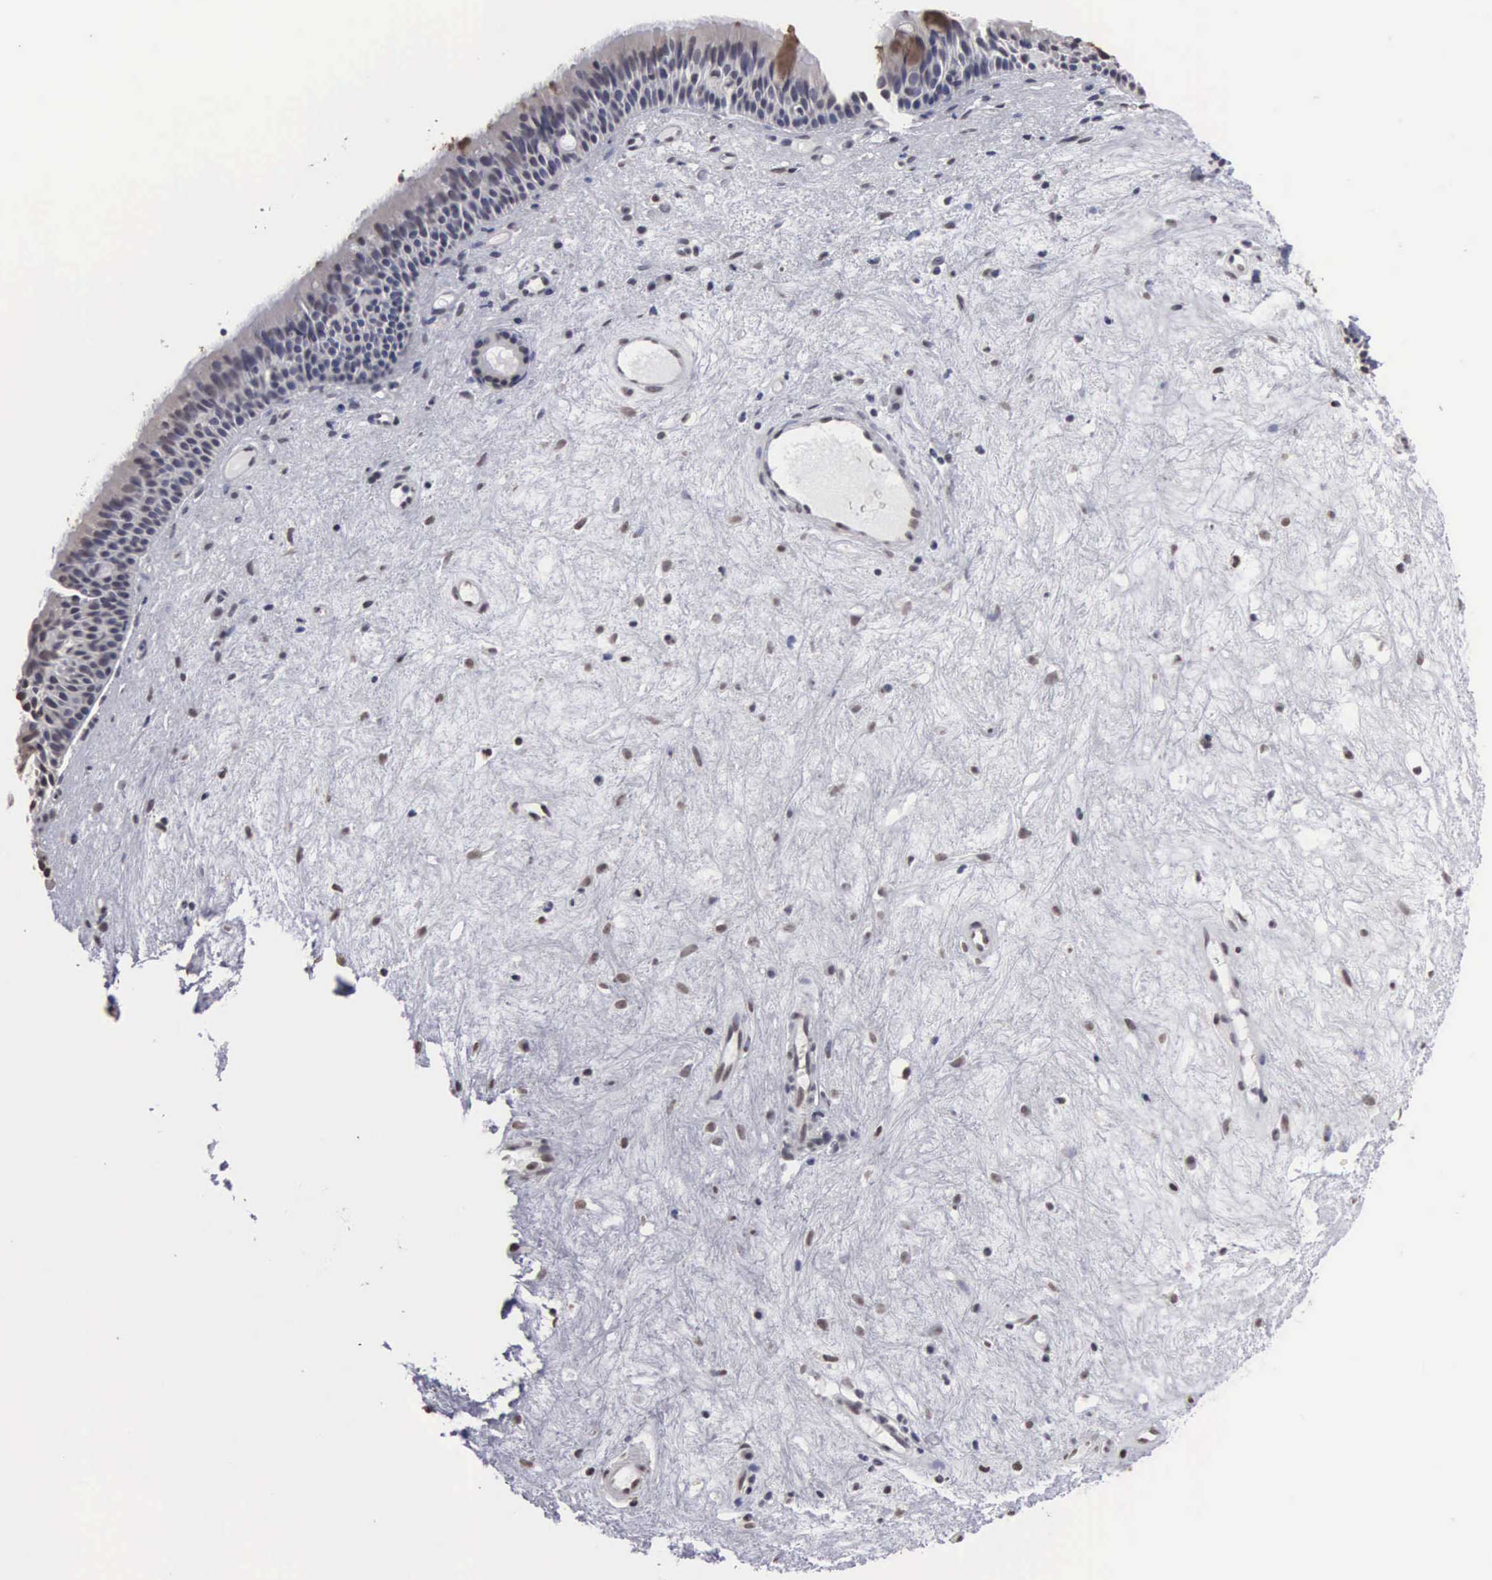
{"staining": {"intensity": "moderate", "quantity": "25%-75%", "location": "cytoplasmic/membranous"}, "tissue": "nasopharynx", "cell_type": "Respiratory epithelial cells", "image_type": "normal", "snomed": [{"axis": "morphology", "description": "Normal tissue, NOS"}, {"axis": "topography", "description": "Nasopharynx"}], "caption": "This is an image of immunohistochemistry (IHC) staining of normal nasopharynx, which shows moderate staining in the cytoplasmic/membranous of respiratory epithelial cells.", "gene": "UPB1", "patient": {"sex": "female", "age": 78}}